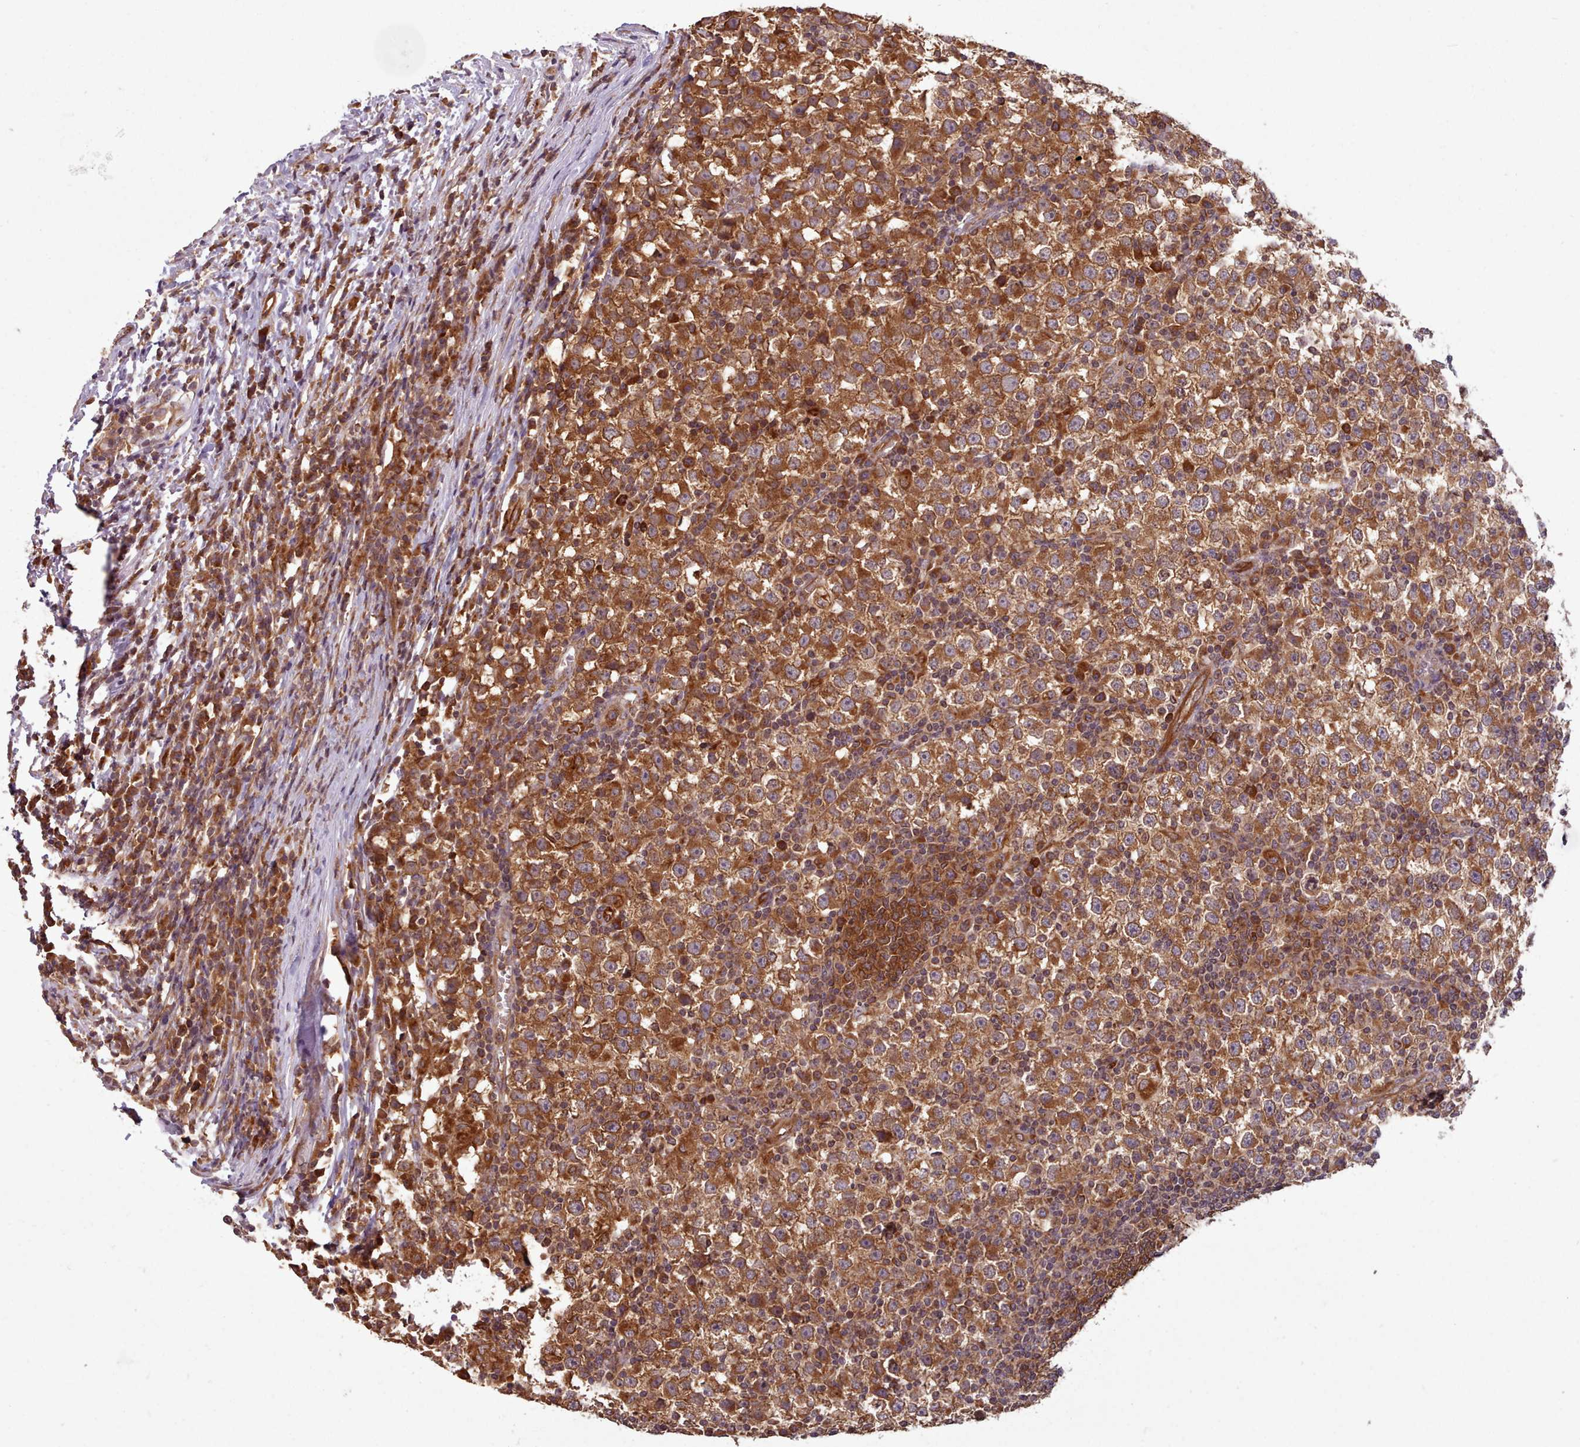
{"staining": {"intensity": "strong", "quantity": ">75%", "location": "cytoplasmic/membranous"}, "tissue": "testis cancer", "cell_type": "Tumor cells", "image_type": "cancer", "snomed": [{"axis": "morphology", "description": "Seminoma, NOS"}, {"axis": "topography", "description": "Testis"}], "caption": "This is a micrograph of IHC staining of seminoma (testis), which shows strong positivity in the cytoplasmic/membranous of tumor cells.", "gene": "CRYBG1", "patient": {"sex": "male", "age": 65}}